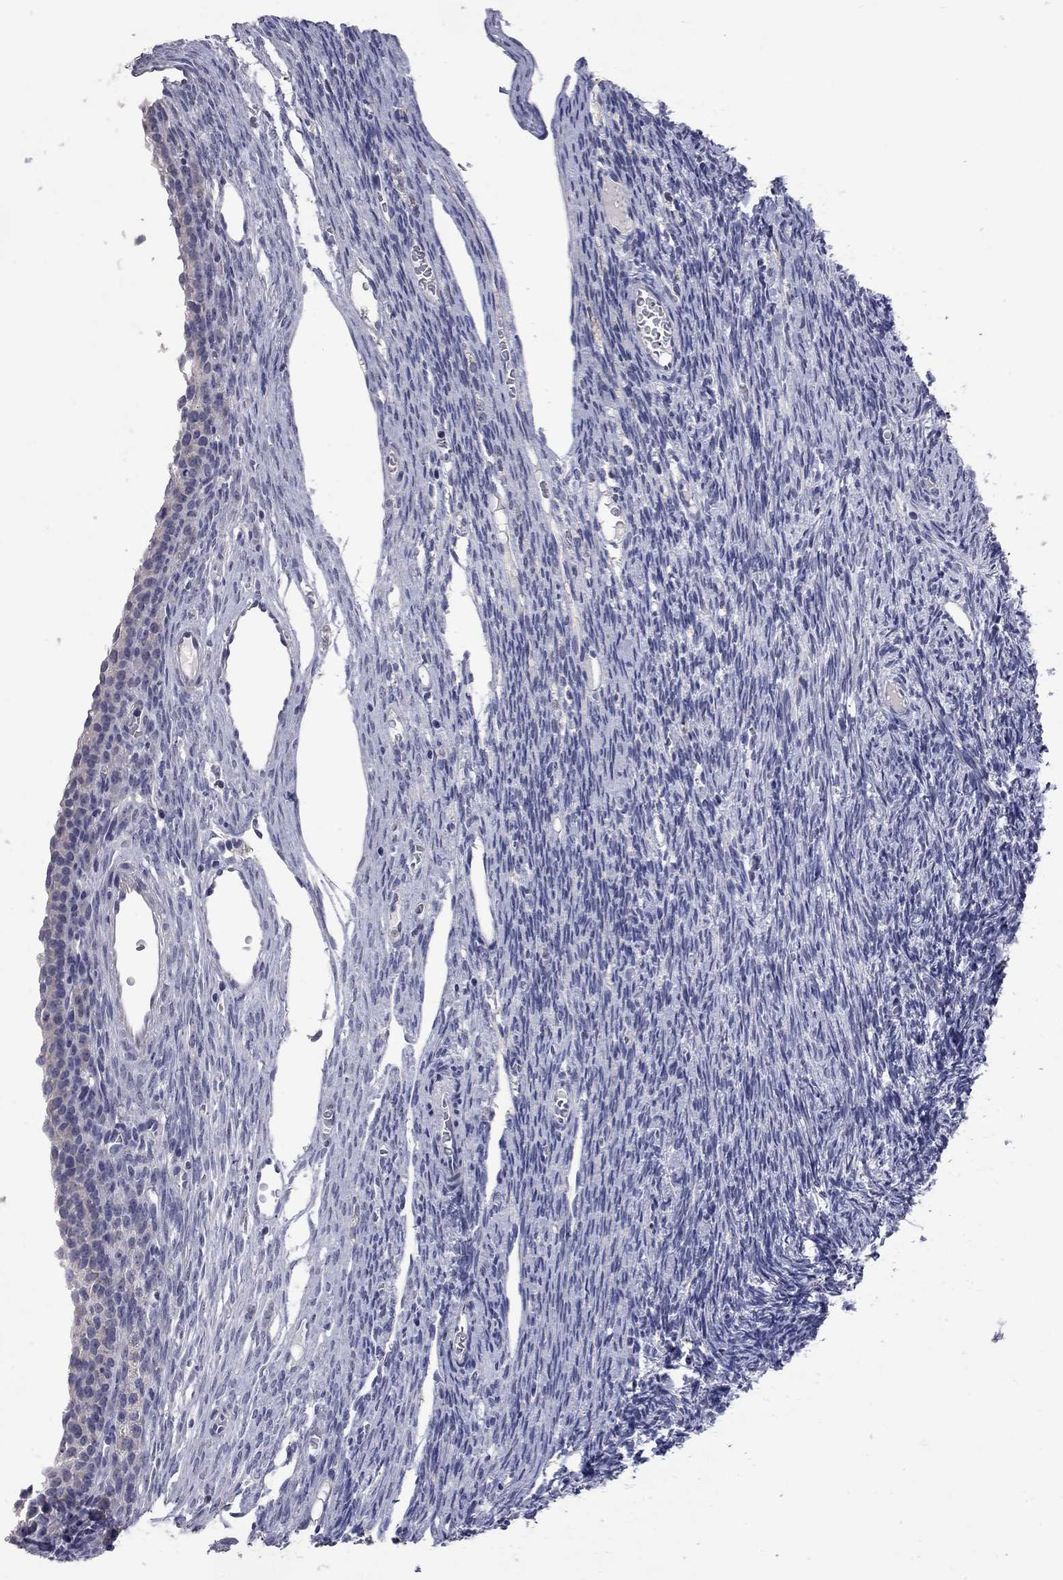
{"staining": {"intensity": "negative", "quantity": "none", "location": "none"}, "tissue": "ovary", "cell_type": "Follicle cells", "image_type": "normal", "snomed": [{"axis": "morphology", "description": "Normal tissue, NOS"}, {"axis": "topography", "description": "Ovary"}], "caption": "A high-resolution micrograph shows IHC staining of benign ovary, which displays no significant positivity in follicle cells. (DAB immunohistochemistry (IHC), high magnification).", "gene": "NOS2", "patient": {"sex": "female", "age": 27}}